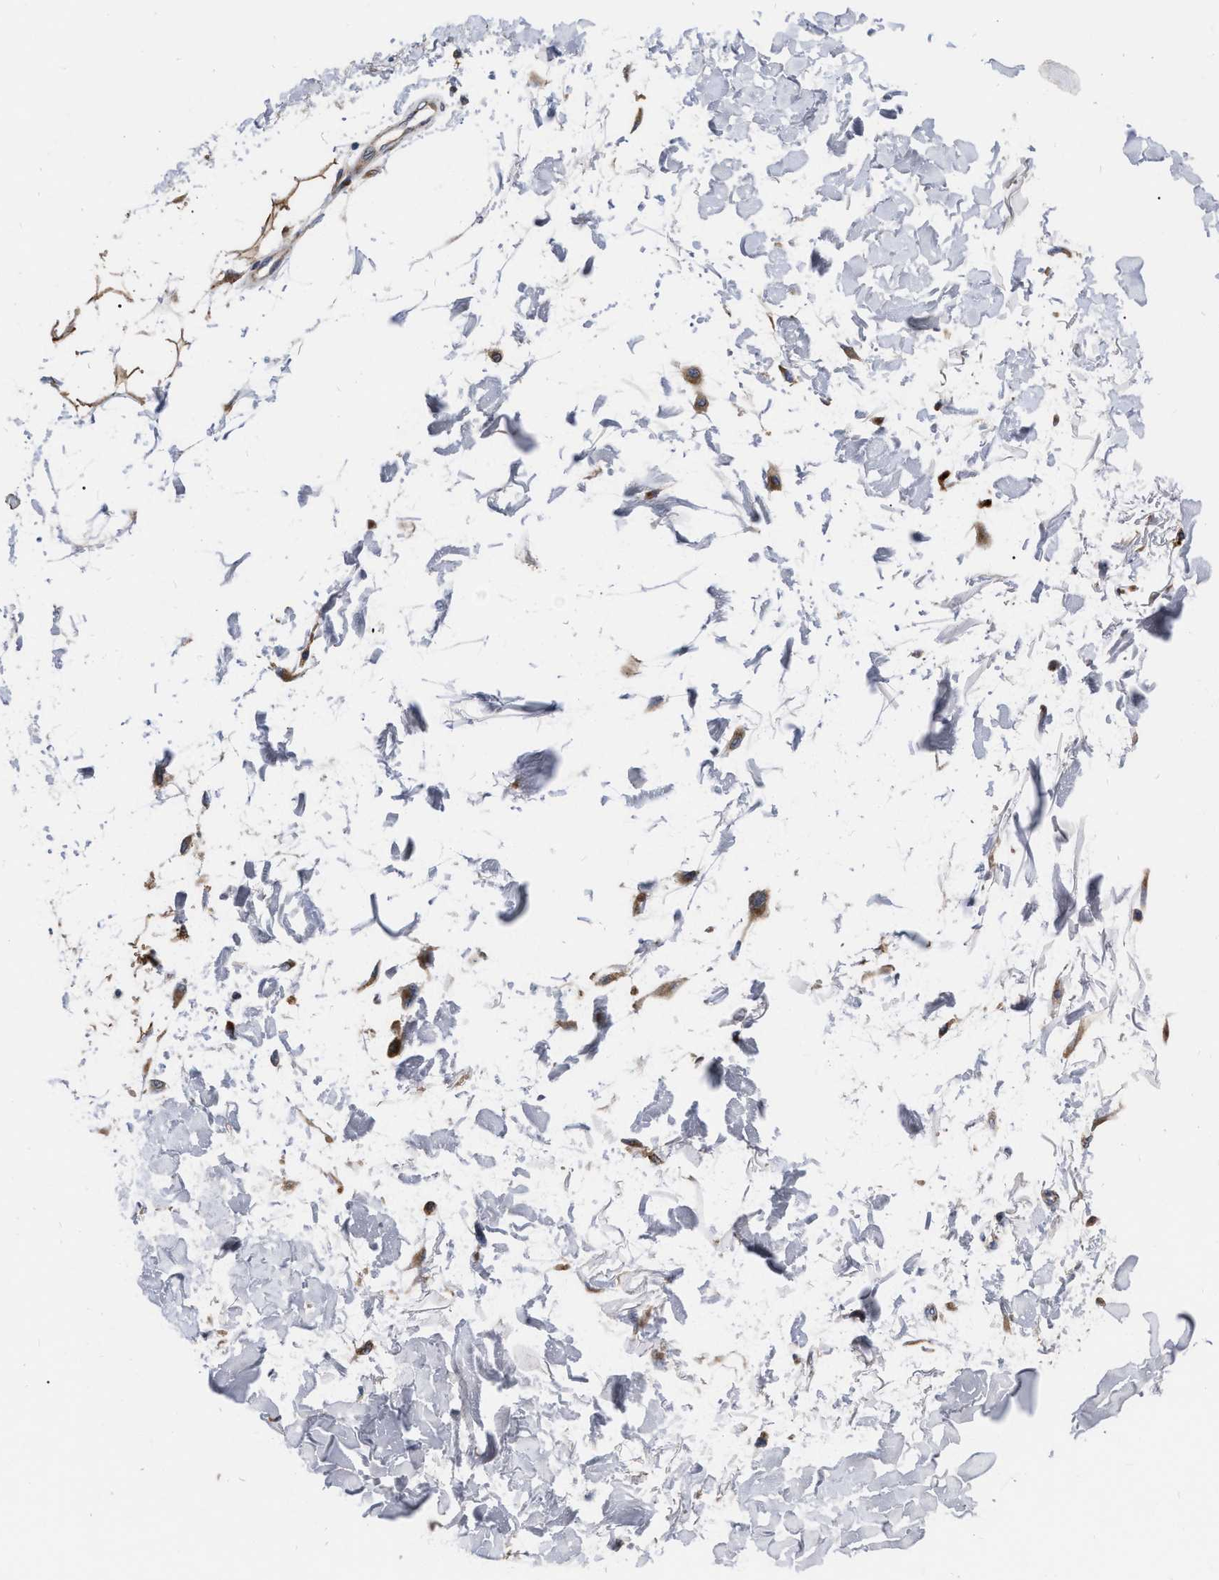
{"staining": {"intensity": "moderate", "quantity": ">75%", "location": "cytoplasmic/membranous"}, "tissue": "adipose tissue", "cell_type": "Adipocytes", "image_type": "normal", "snomed": [{"axis": "morphology", "description": "Squamous cell carcinoma, NOS"}, {"axis": "topography", "description": "Skin"}], "caption": "Adipocytes demonstrate moderate cytoplasmic/membranous expression in about >75% of cells in benign adipose tissue. (DAB (3,3'-diaminobenzidine) IHC with brightfield microscopy, high magnification).", "gene": "MLST8", "patient": {"sex": "male", "age": 83}}